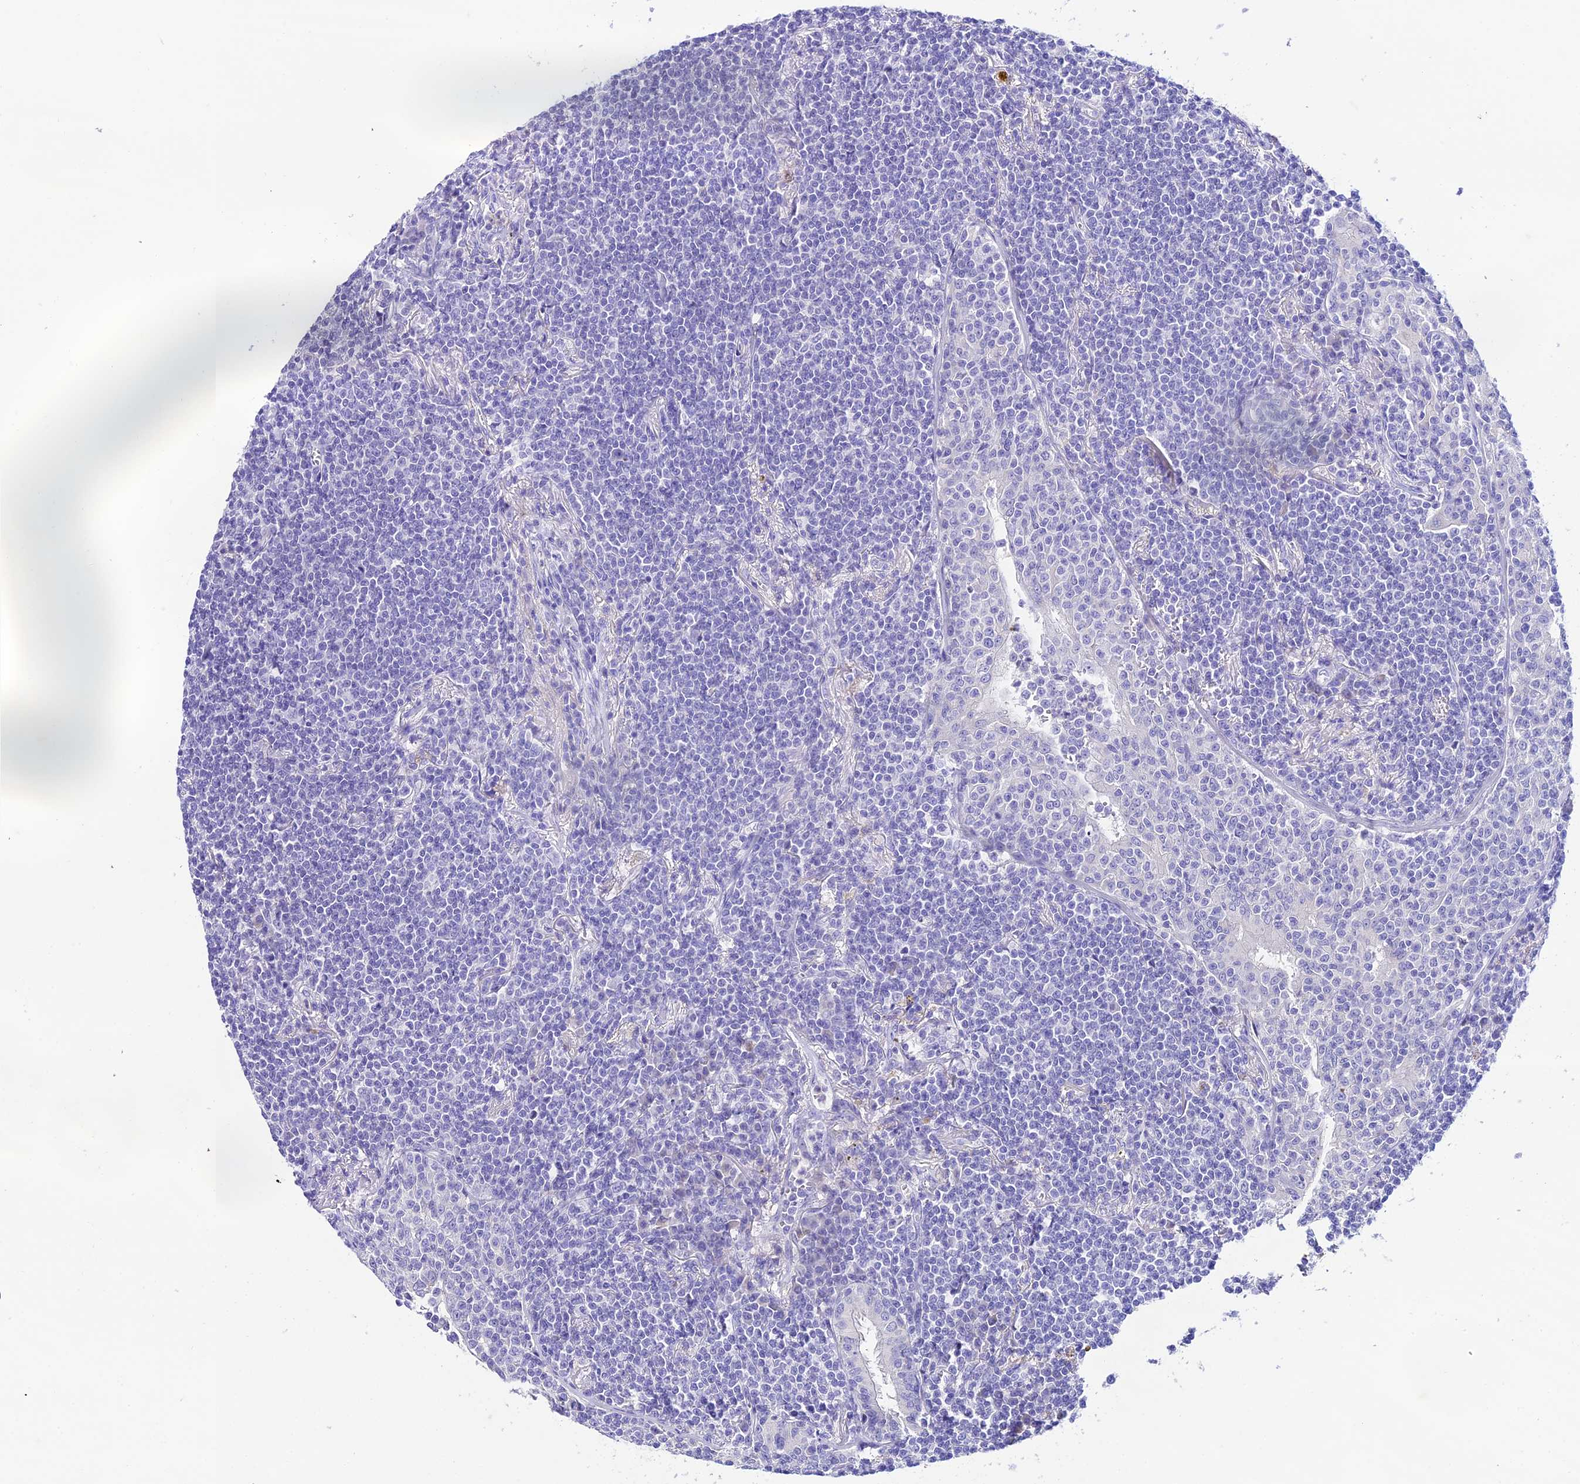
{"staining": {"intensity": "negative", "quantity": "none", "location": "none"}, "tissue": "lymphoma", "cell_type": "Tumor cells", "image_type": "cancer", "snomed": [{"axis": "morphology", "description": "Malignant lymphoma, non-Hodgkin's type, Low grade"}, {"axis": "topography", "description": "Lung"}], "caption": "This is an IHC micrograph of malignant lymphoma, non-Hodgkin's type (low-grade). There is no positivity in tumor cells.", "gene": "NLRP6", "patient": {"sex": "female", "age": 71}}